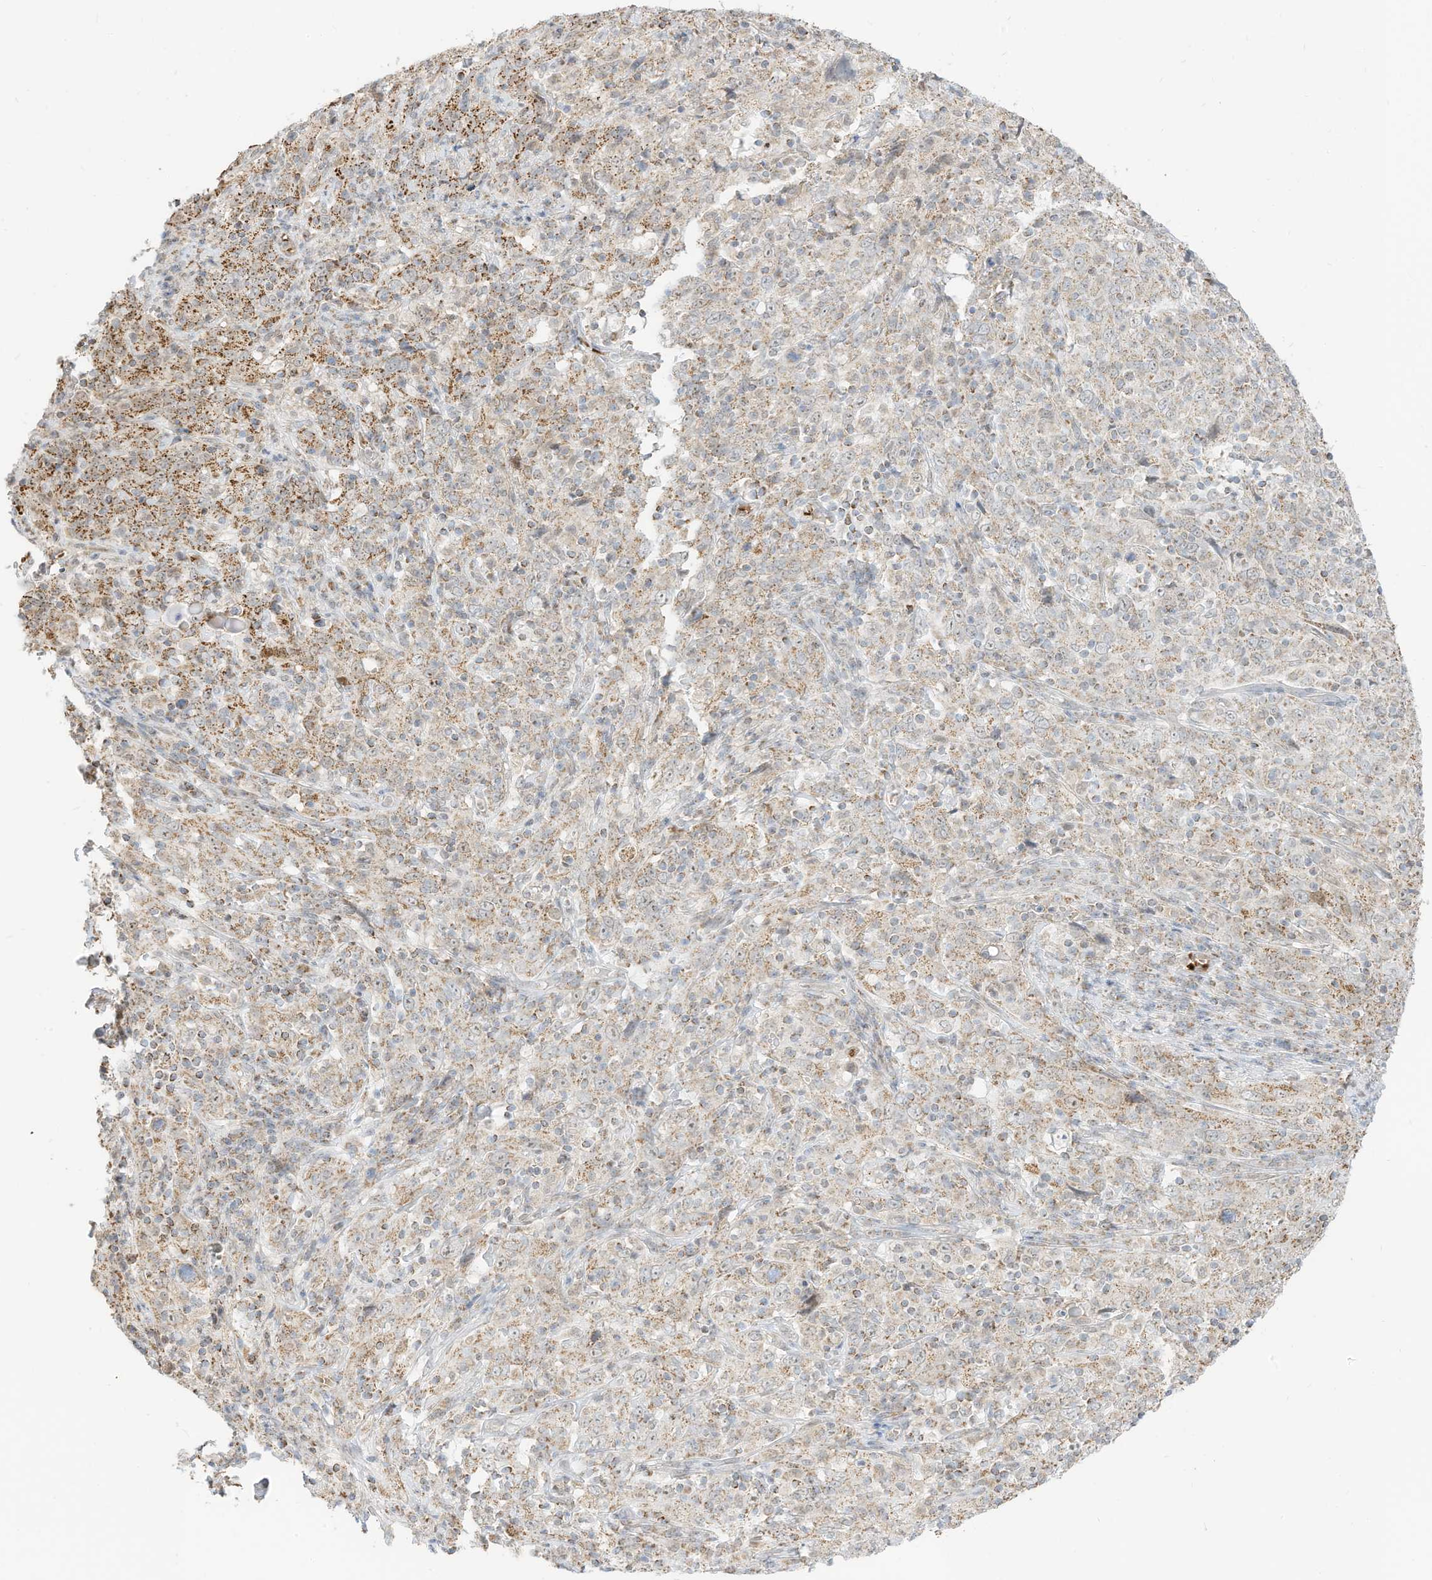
{"staining": {"intensity": "weak", "quantity": ">75%", "location": "cytoplasmic/membranous"}, "tissue": "cervical cancer", "cell_type": "Tumor cells", "image_type": "cancer", "snomed": [{"axis": "morphology", "description": "Squamous cell carcinoma, NOS"}, {"axis": "topography", "description": "Cervix"}], "caption": "Tumor cells exhibit weak cytoplasmic/membranous staining in approximately >75% of cells in squamous cell carcinoma (cervical). (IHC, brightfield microscopy, high magnification).", "gene": "MTUS2", "patient": {"sex": "female", "age": 46}}